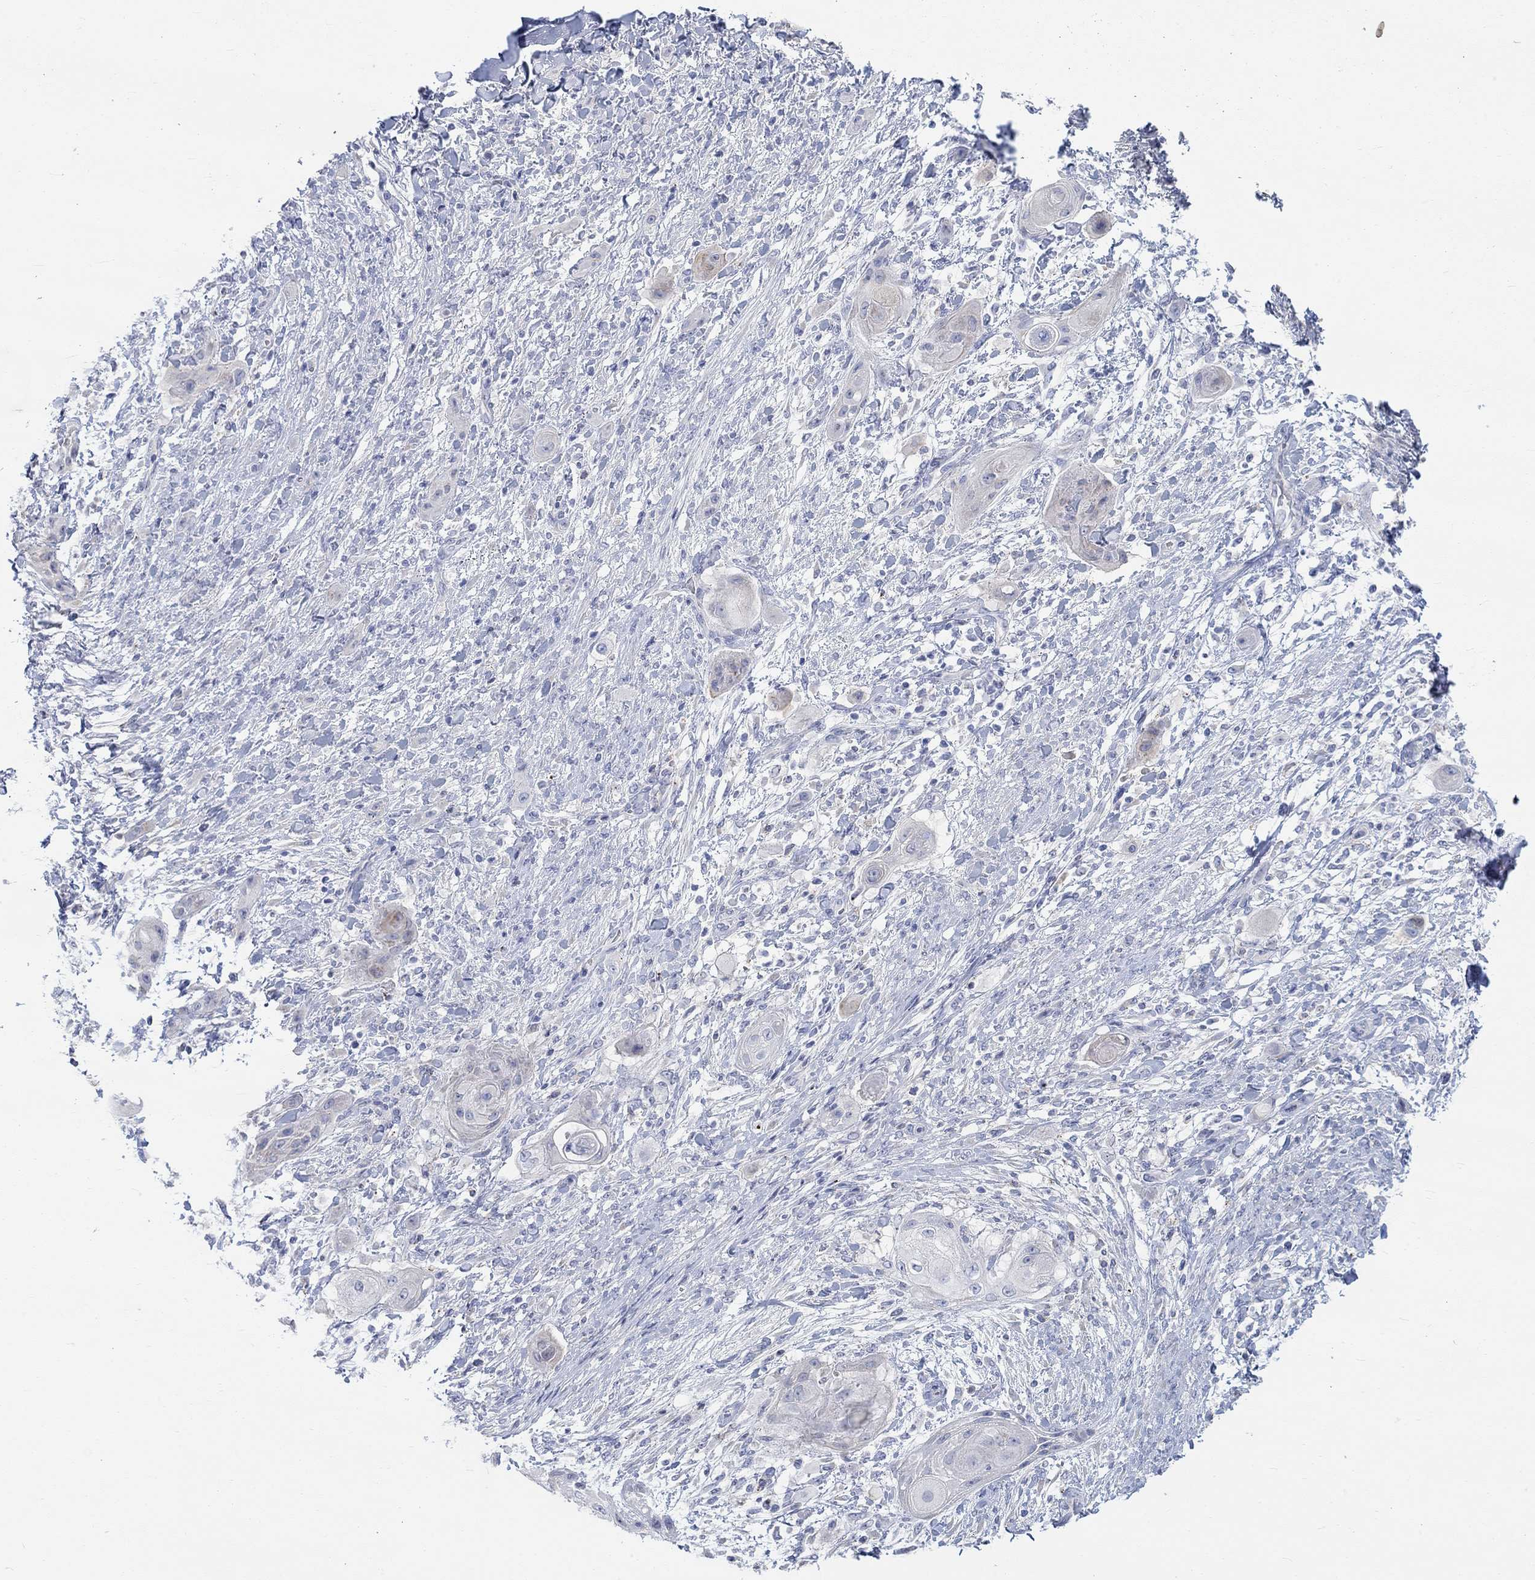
{"staining": {"intensity": "negative", "quantity": "none", "location": "none"}, "tissue": "skin cancer", "cell_type": "Tumor cells", "image_type": "cancer", "snomed": [{"axis": "morphology", "description": "Squamous cell carcinoma, NOS"}, {"axis": "topography", "description": "Skin"}], "caption": "Human skin squamous cell carcinoma stained for a protein using IHC shows no positivity in tumor cells.", "gene": "NAV3", "patient": {"sex": "male", "age": 62}}